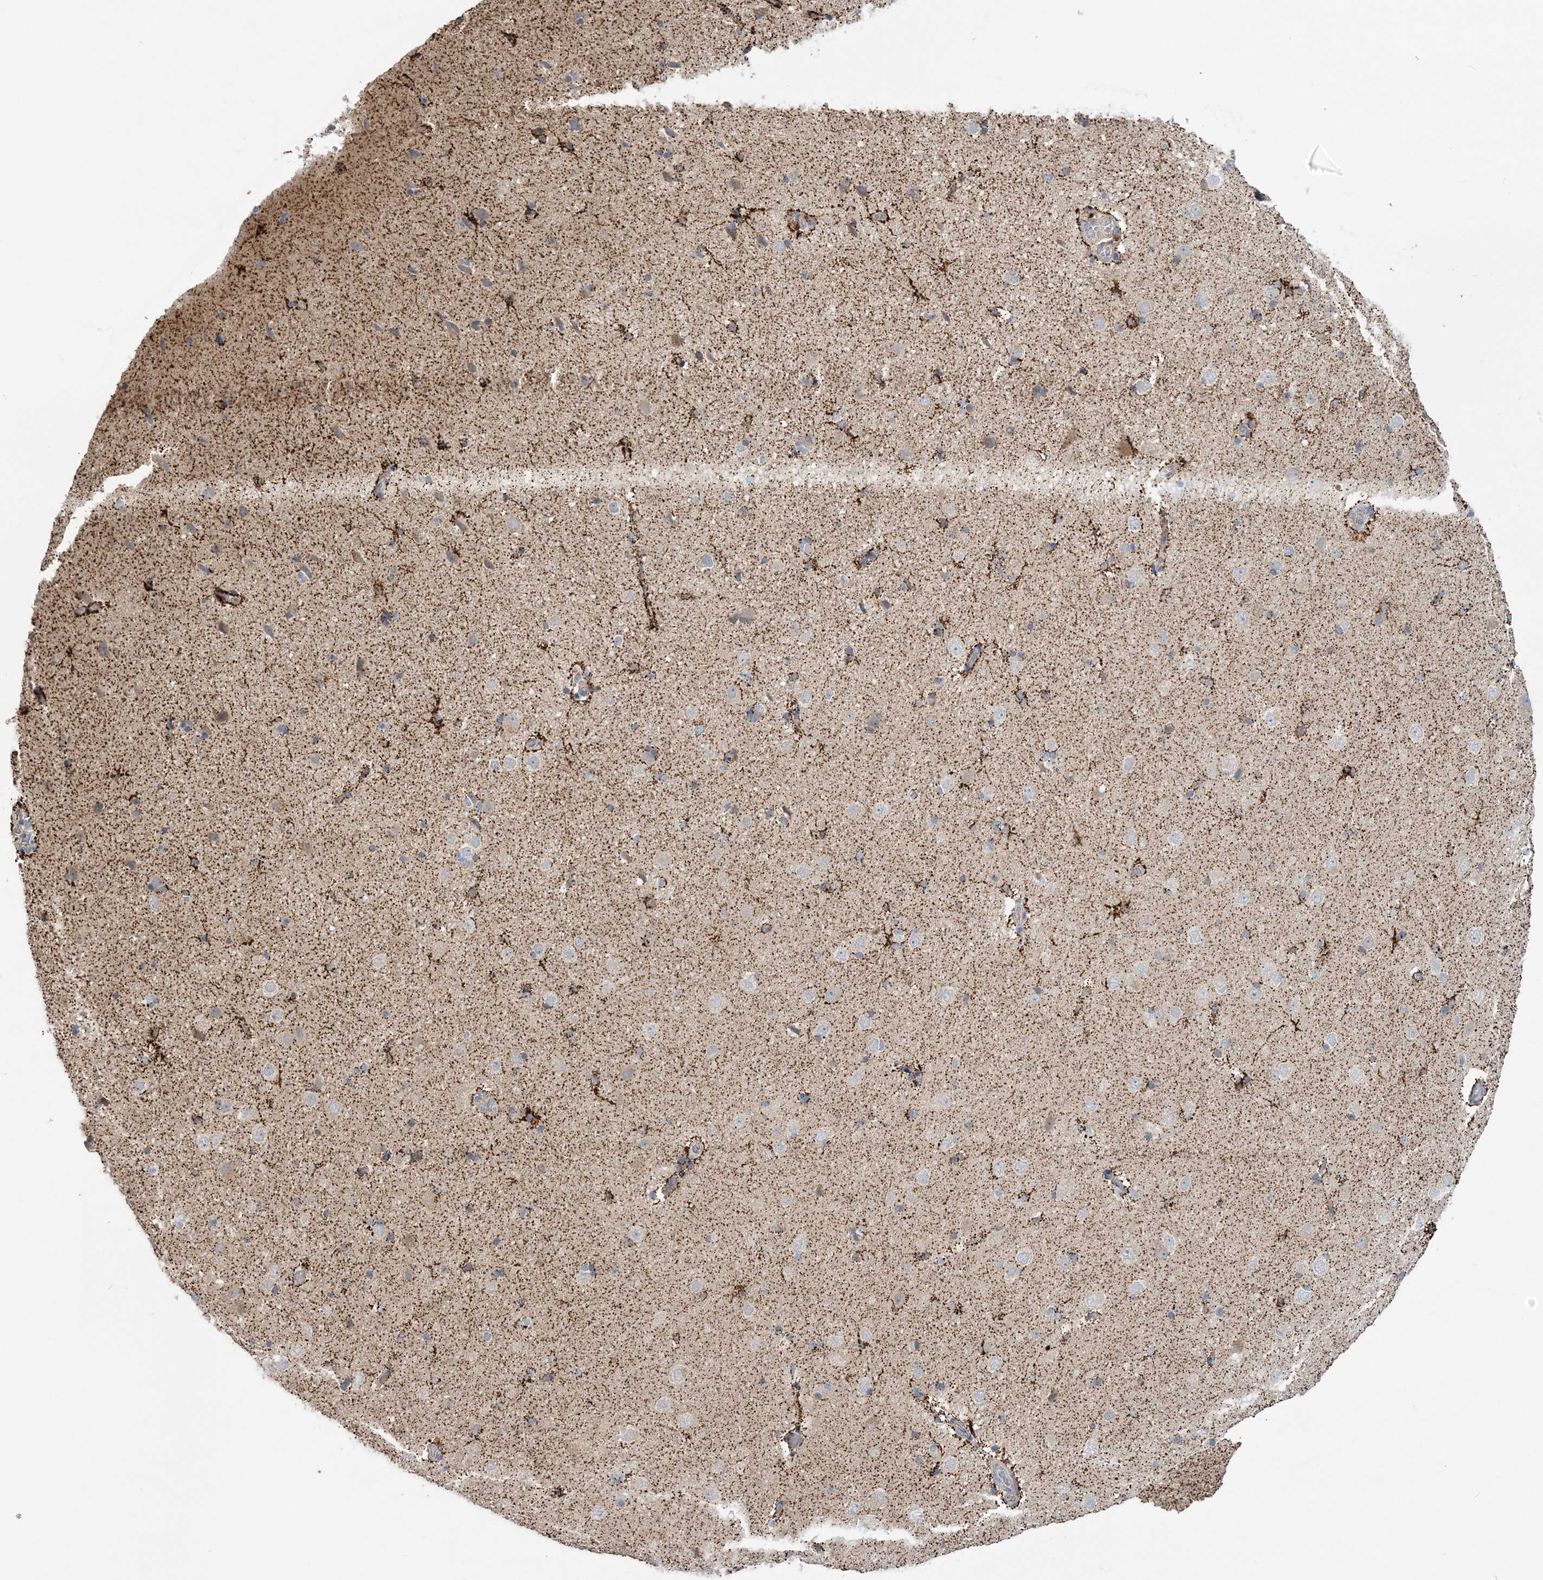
{"staining": {"intensity": "weak", "quantity": "25%-75%", "location": "cytoplasmic/membranous"}, "tissue": "cerebral cortex", "cell_type": "Endothelial cells", "image_type": "normal", "snomed": [{"axis": "morphology", "description": "Normal tissue, NOS"}, {"axis": "topography", "description": "Cerebral cortex"}], "caption": "Benign cerebral cortex shows weak cytoplasmic/membranous staining in approximately 25%-75% of endothelial cells, visualized by immunohistochemistry. (DAB IHC with brightfield microscopy, high magnification).", "gene": "MMADHC", "patient": {"sex": "male", "age": 34}}